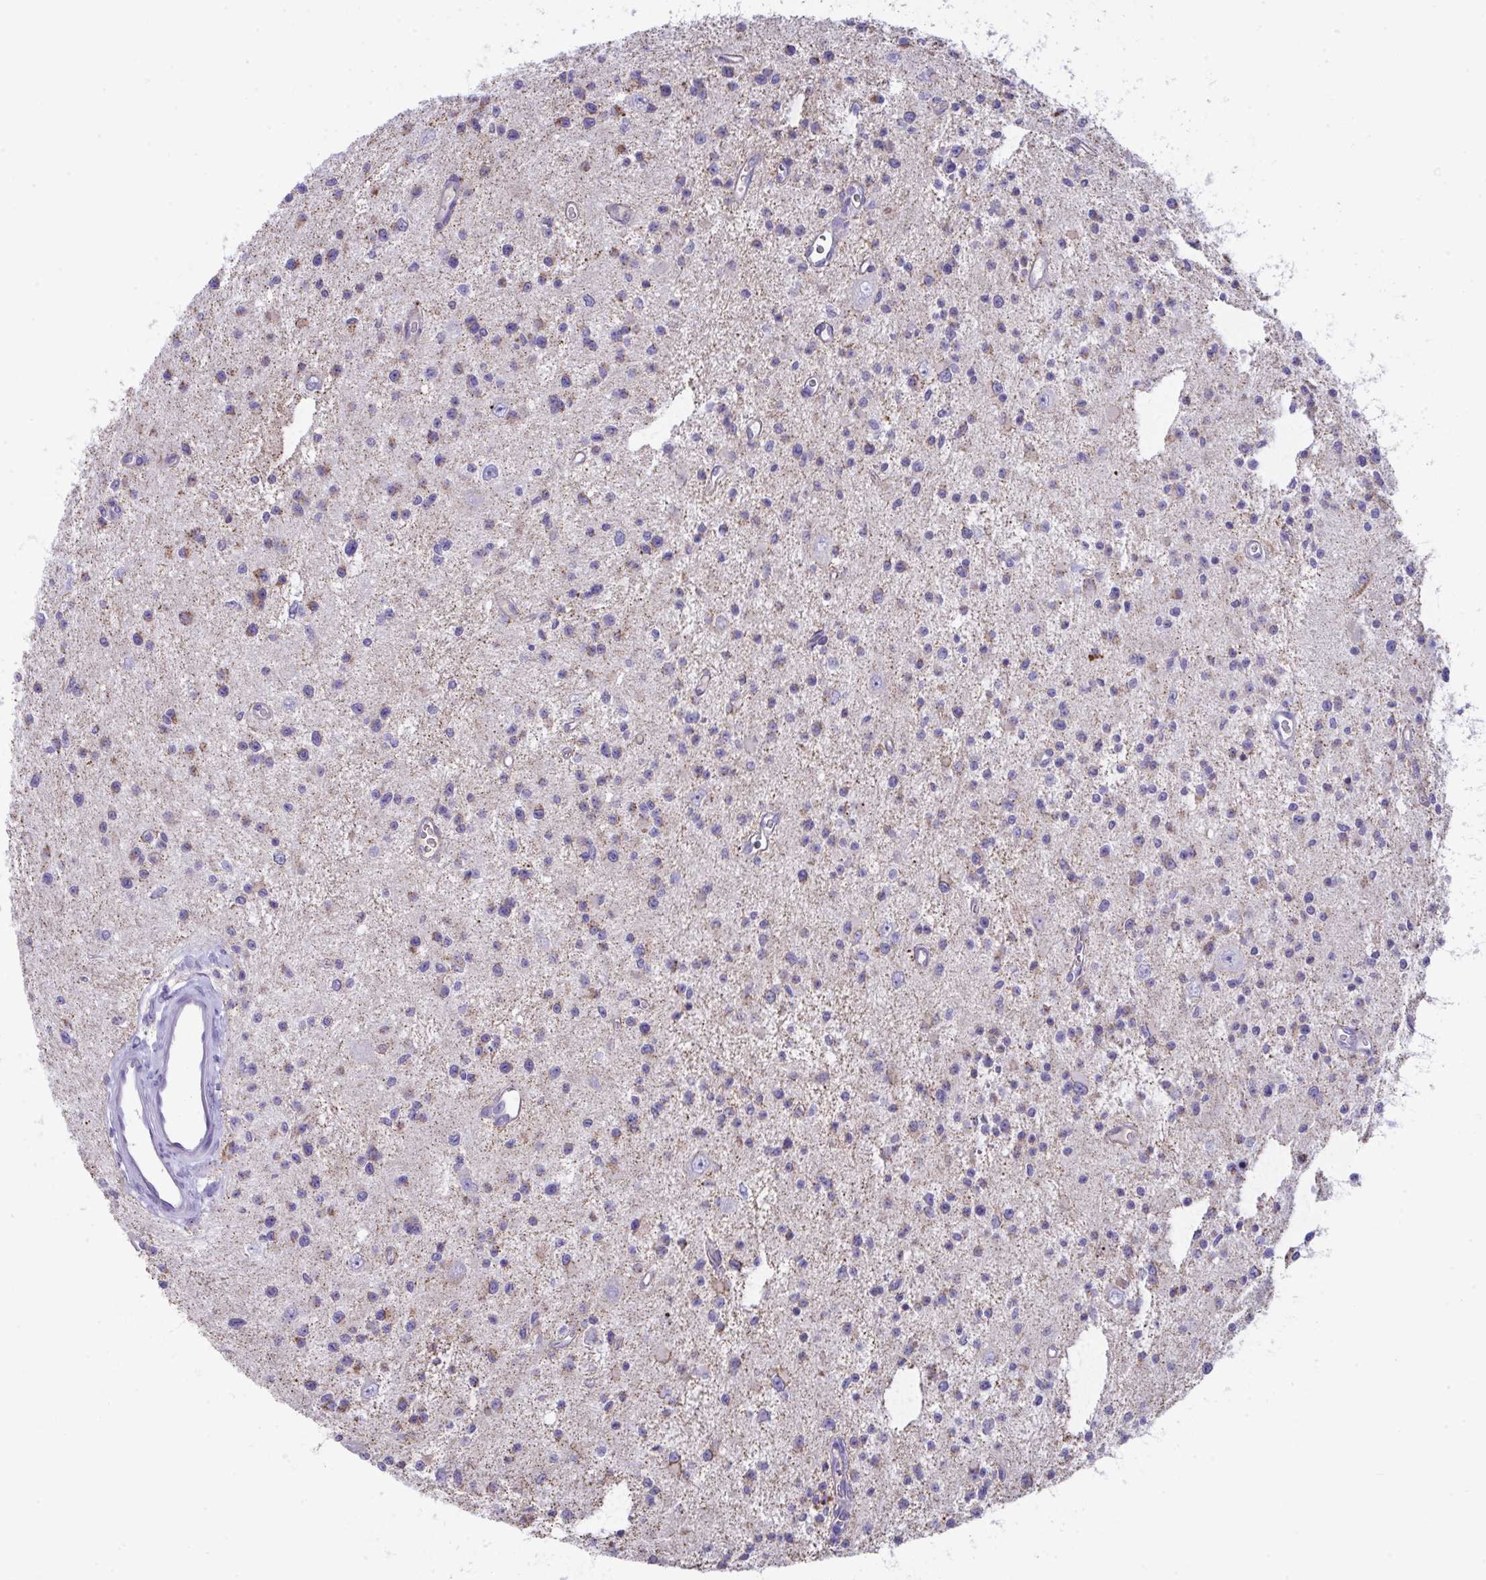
{"staining": {"intensity": "moderate", "quantity": "<25%", "location": "cytoplasmic/membranous"}, "tissue": "glioma", "cell_type": "Tumor cells", "image_type": "cancer", "snomed": [{"axis": "morphology", "description": "Glioma, malignant, Low grade"}, {"axis": "topography", "description": "Brain"}], "caption": "The photomicrograph demonstrates immunohistochemical staining of low-grade glioma (malignant). There is moderate cytoplasmic/membranous positivity is appreciated in about <25% of tumor cells.", "gene": "PLA2G12B", "patient": {"sex": "male", "age": 43}}